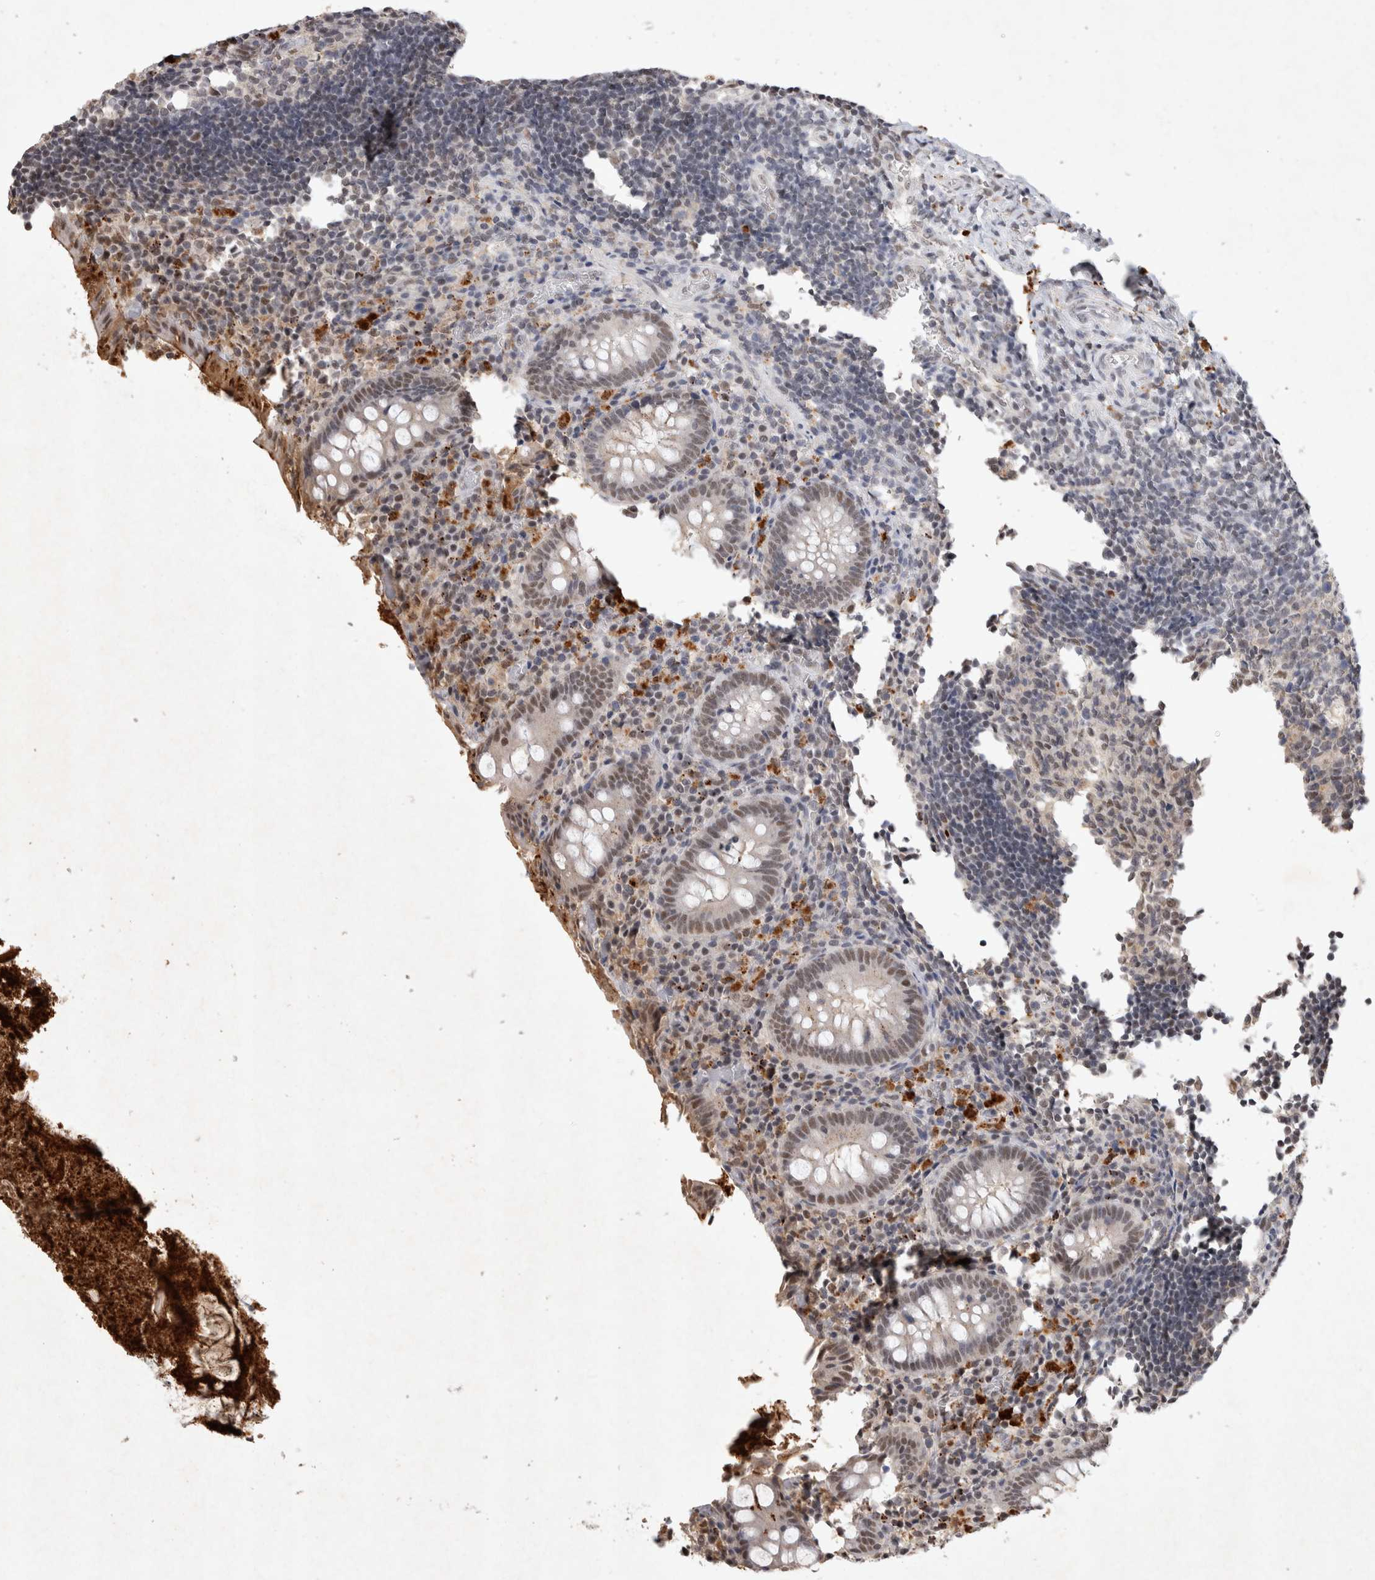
{"staining": {"intensity": "weak", "quantity": ">75%", "location": "nuclear"}, "tissue": "appendix", "cell_type": "Glandular cells", "image_type": "normal", "snomed": [{"axis": "morphology", "description": "Normal tissue, NOS"}, {"axis": "topography", "description": "Appendix"}], "caption": "Protein positivity by immunohistochemistry shows weak nuclear positivity in about >75% of glandular cells in benign appendix. The staining was performed using DAB, with brown indicating positive protein expression. Nuclei are stained blue with hematoxylin.", "gene": "XRCC5", "patient": {"sex": "female", "age": 17}}